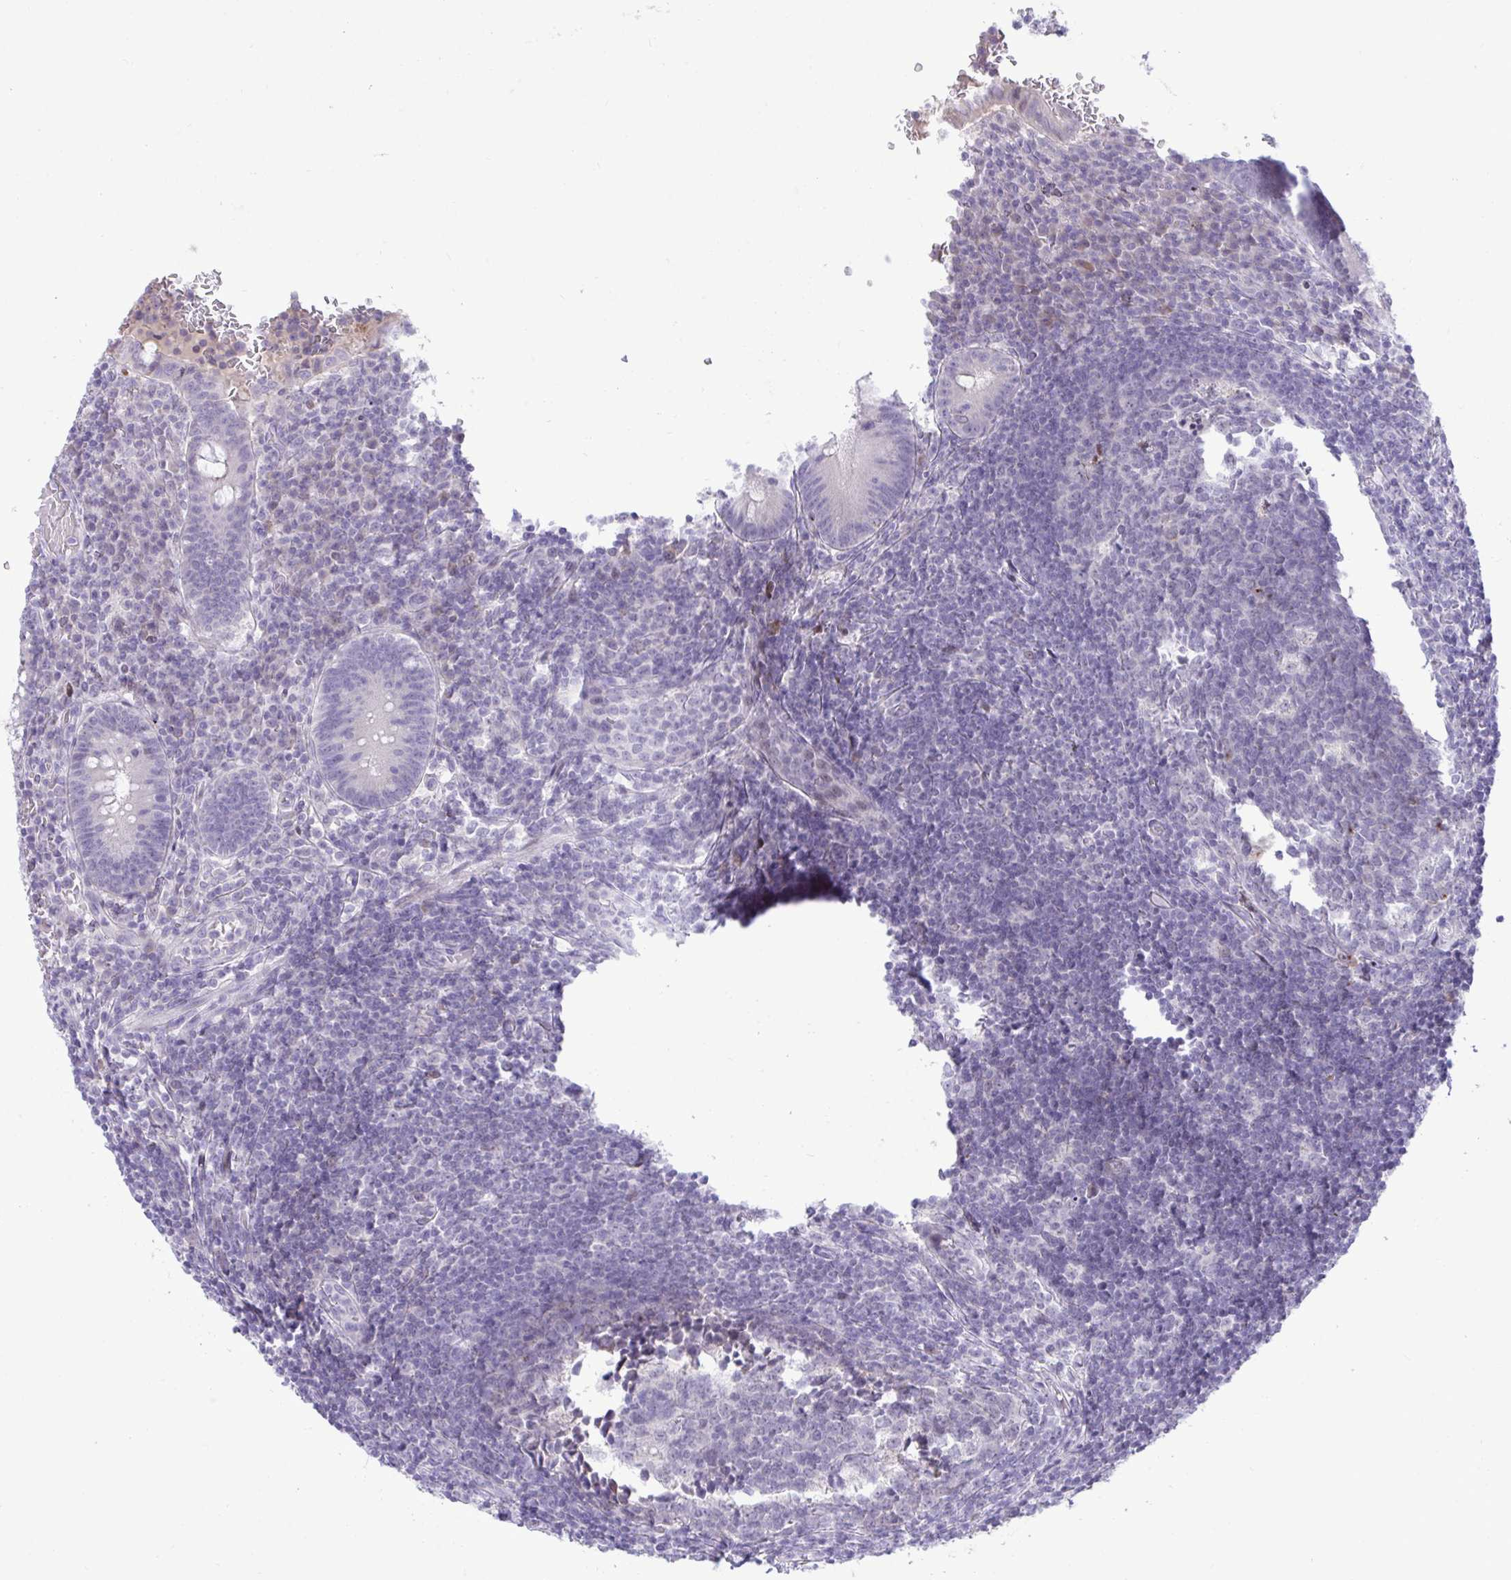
{"staining": {"intensity": "moderate", "quantity": "25%-75%", "location": "cytoplasmic/membranous"}, "tissue": "appendix", "cell_type": "Glandular cells", "image_type": "normal", "snomed": [{"axis": "morphology", "description": "Normal tissue, NOS"}, {"axis": "topography", "description": "Appendix"}], "caption": "Protein analysis of benign appendix shows moderate cytoplasmic/membranous staining in about 25%-75% of glandular cells.", "gene": "EPOP", "patient": {"sex": "male", "age": 18}}